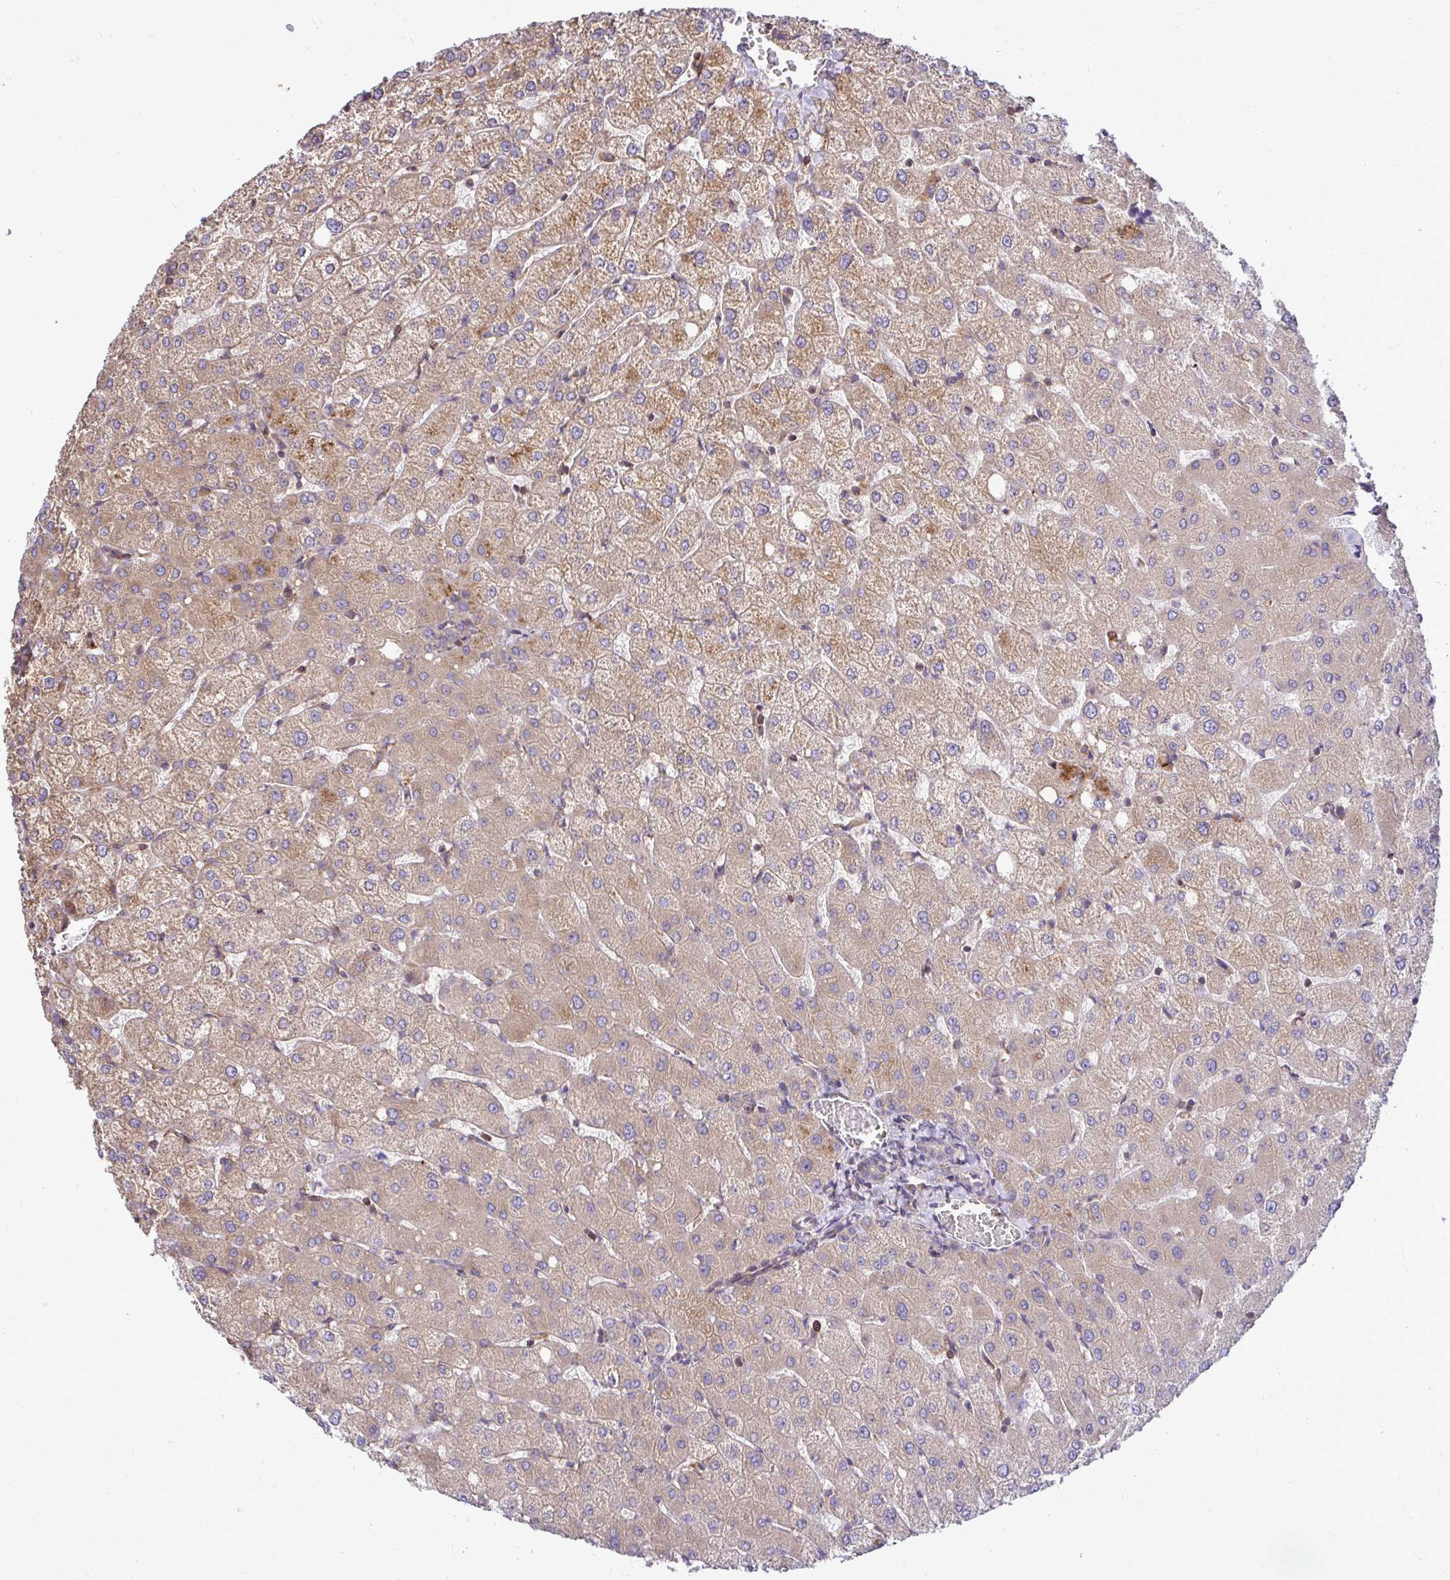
{"staining": {"intensity": "weak", "quantity": "25%-75%", "location": "cytoplasmic/membranous"}, "tissue": "liver", "cell_type": "Cholangiocytes", "image_type": "normal", "snomed": [{"axis": "morphology", "description": "Normal tissue, NOS"}, {"axis": "topography", "description": "Liver"}], "caption": "Cholangiocytes show low levels of weak cytoplasmic/membranous staining in about 25%-75% of cells in benign human liver.", "gene": "FMR1", "patient": {"sex": "female", "age": 54}}